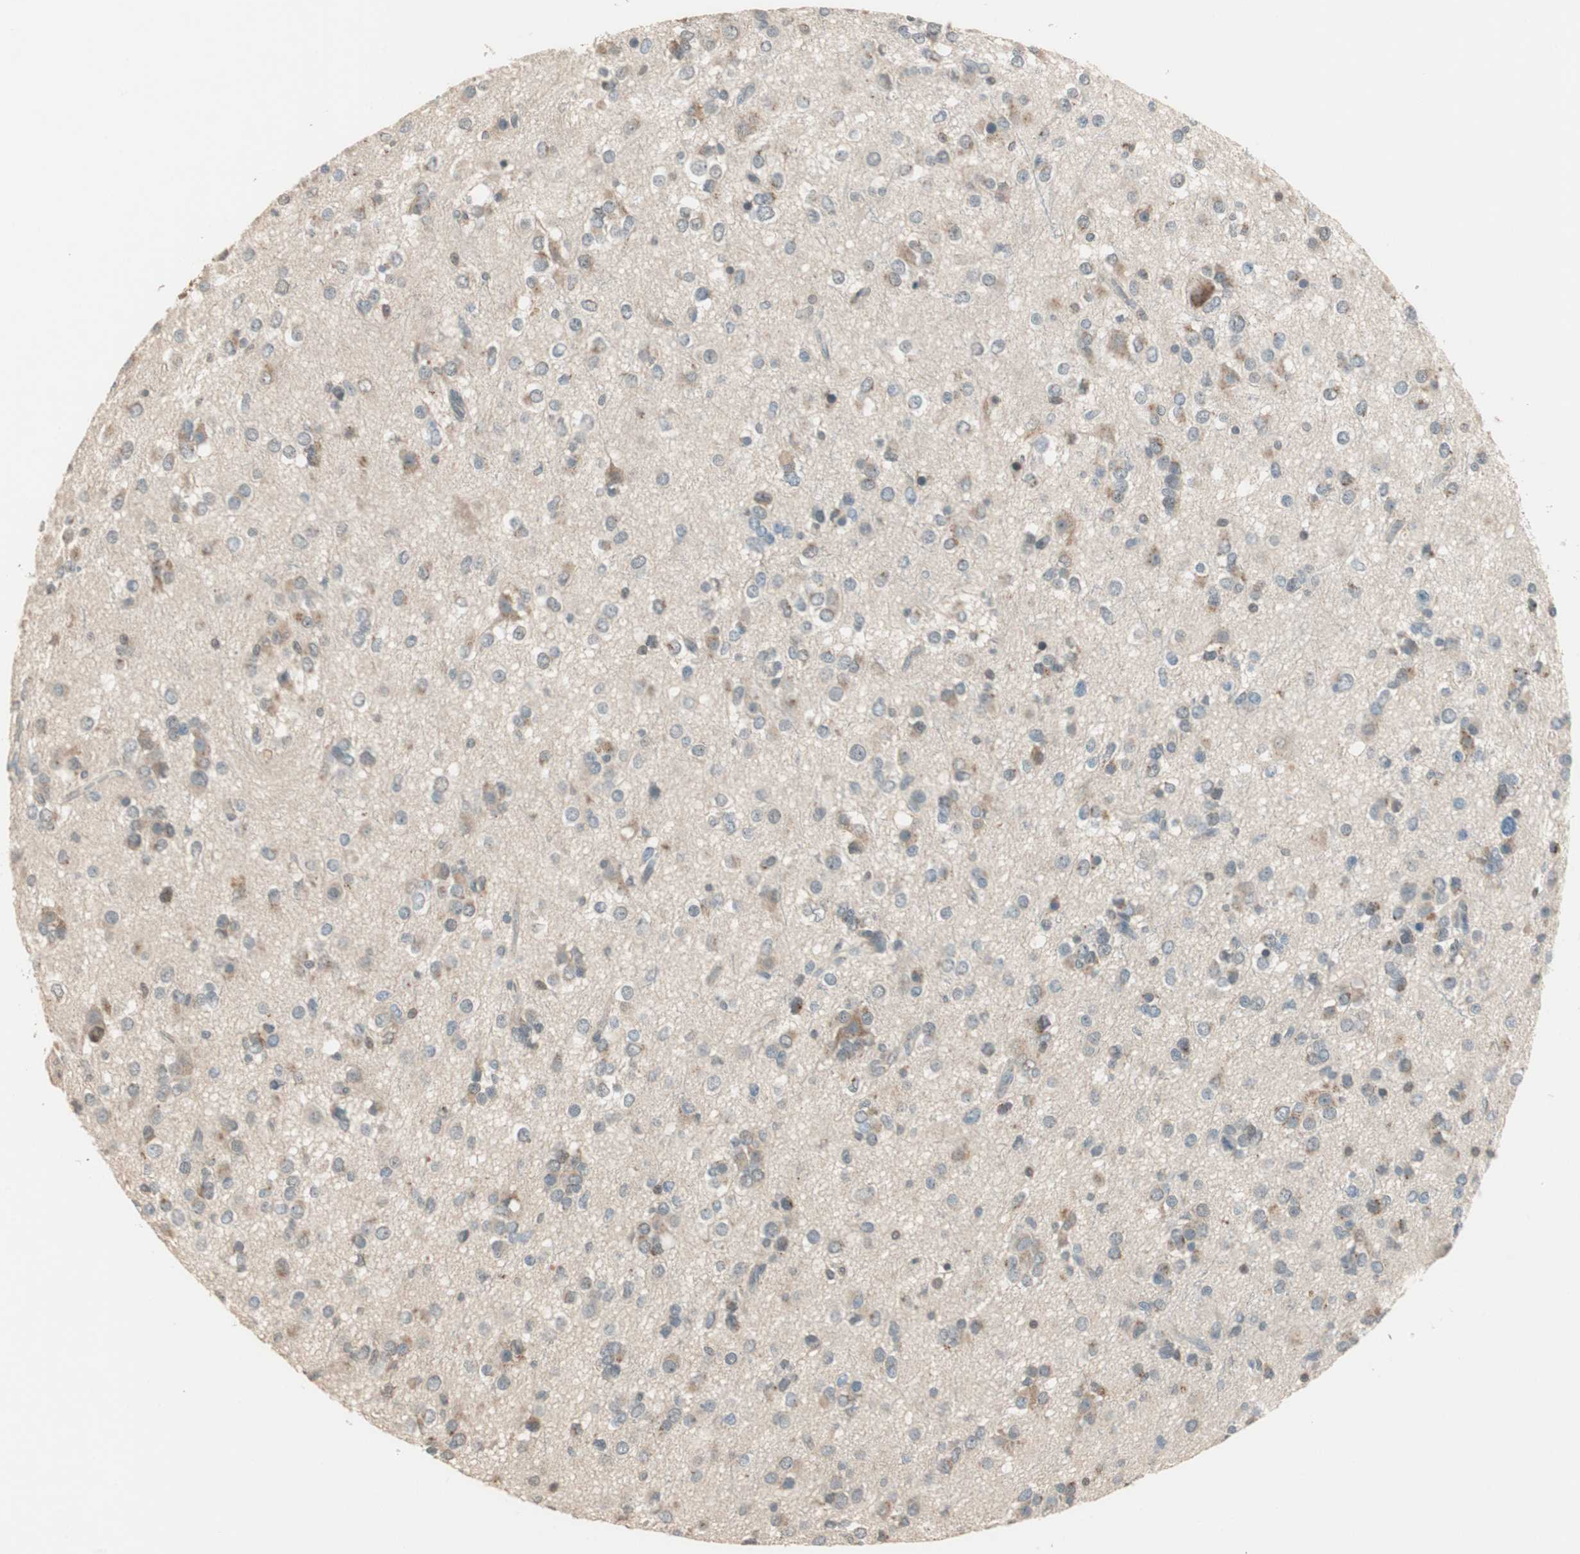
{"staining": {"intensity": "weak", "quantity": "<25%", "location": "cytoplasmic/membranous"}, "tissue": "glioma", "cell_type": "Tumor cells", "image_type": "cancer", "snomed": [{"axis": "morphology", "description": "Glioma, malignant, Low grade"}, {"axis": "topography", "description": "Brain"}], "caption": "Immunohistochemical staining of human low-grade glioma (malignant) shows no significant positivity in tumor cells.", "gene": "TRIM21", "patient": {"sex": "male", "age": 42}}